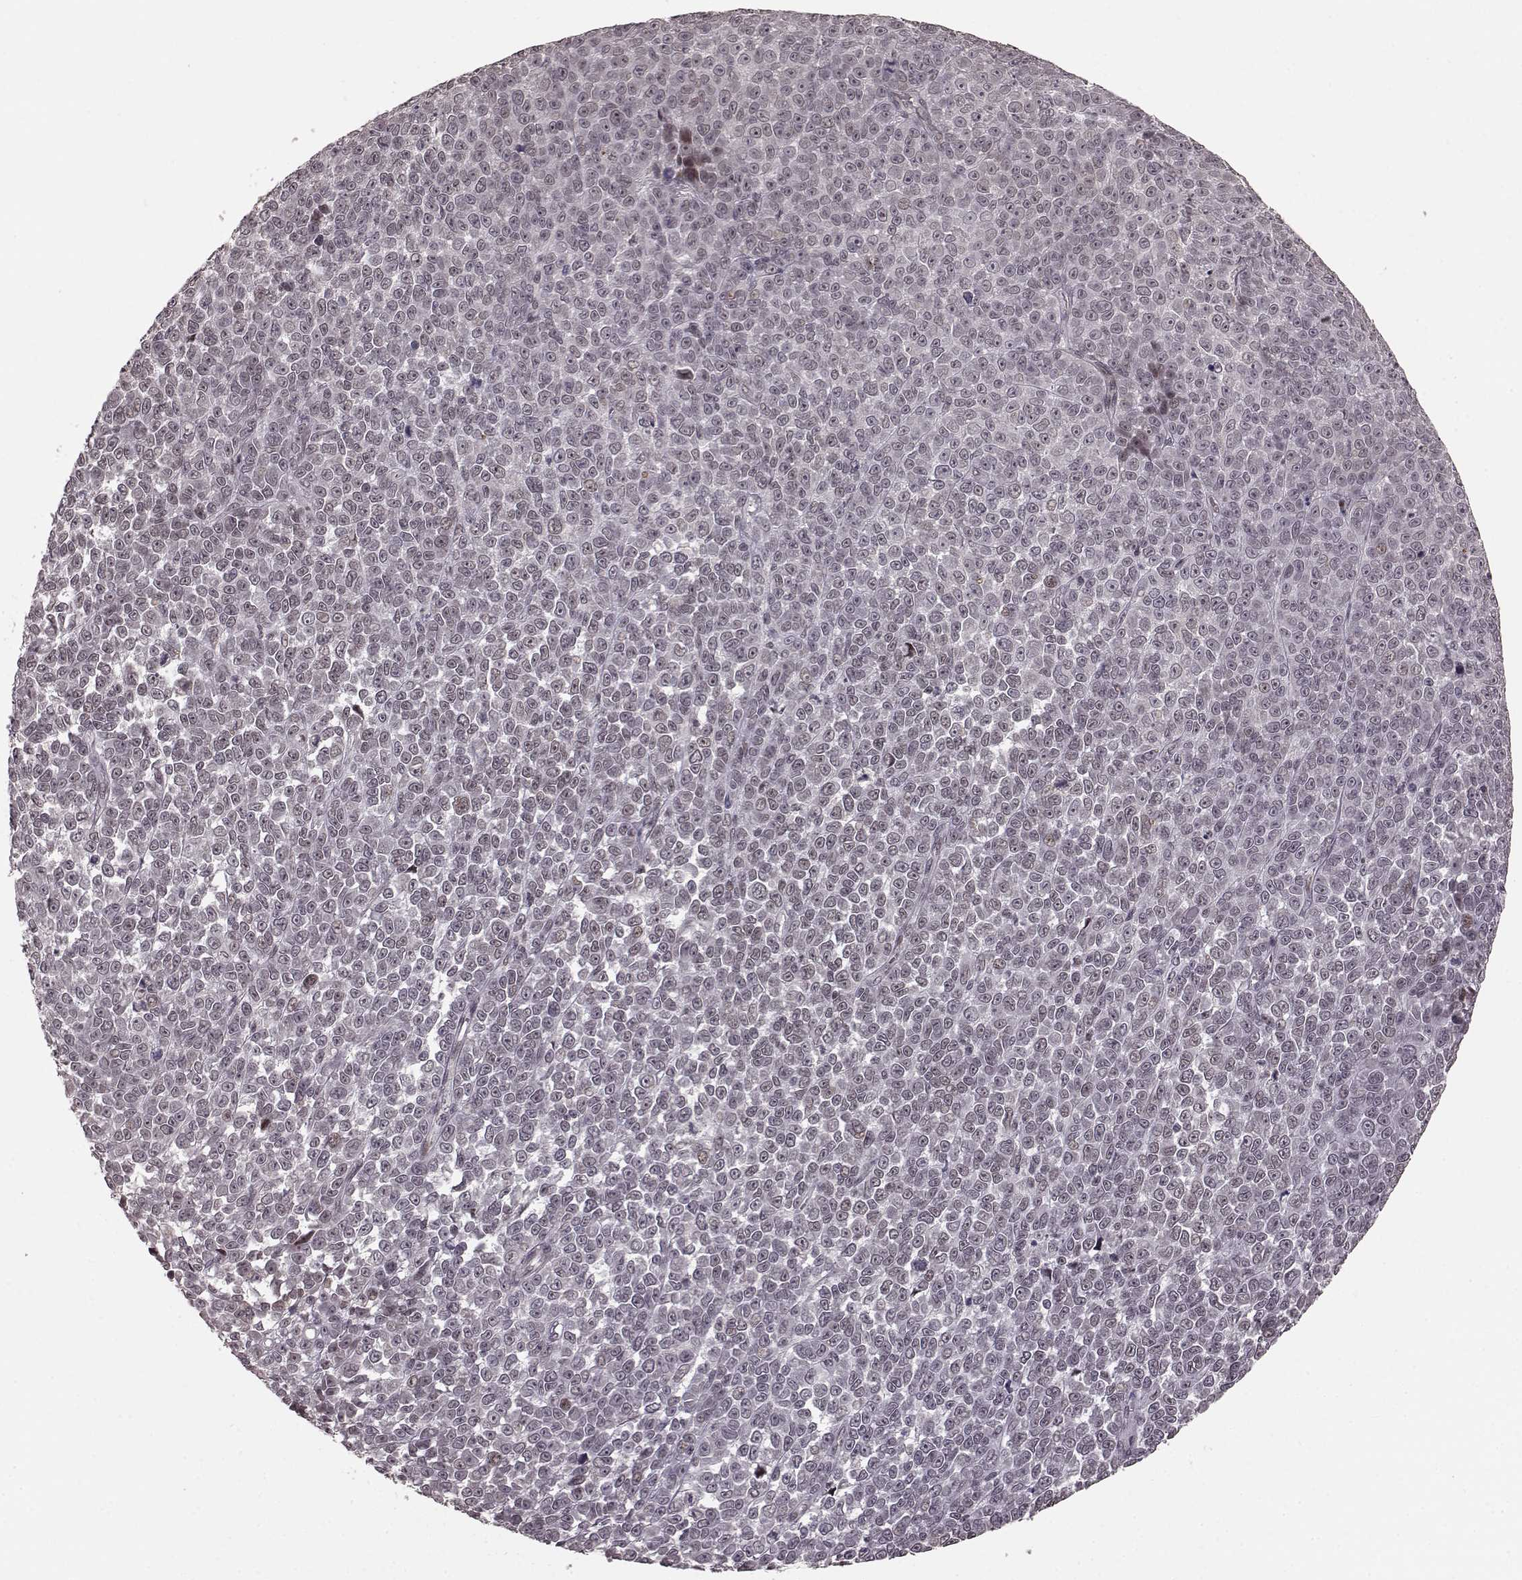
{"staining": {"intensity": "negative", "quantity": "none", "location": "none"}, "tissue": "melanoma", "cell_type": "Tumor cells", "image_type": "cancer", "snomed": [{"axis": "morphology", "description": "Malignant melanoma, NOS"}, {"axis": "topography", "description": "Skin"}], "caption": "A micrograph of human malignant melanoma is negative for staining in tumor cells. (Immunohistochemistry, brightfield microscopy, high magnification).", "gene": "PLCB4", "patient": {"sex": "female", "age": 95}}